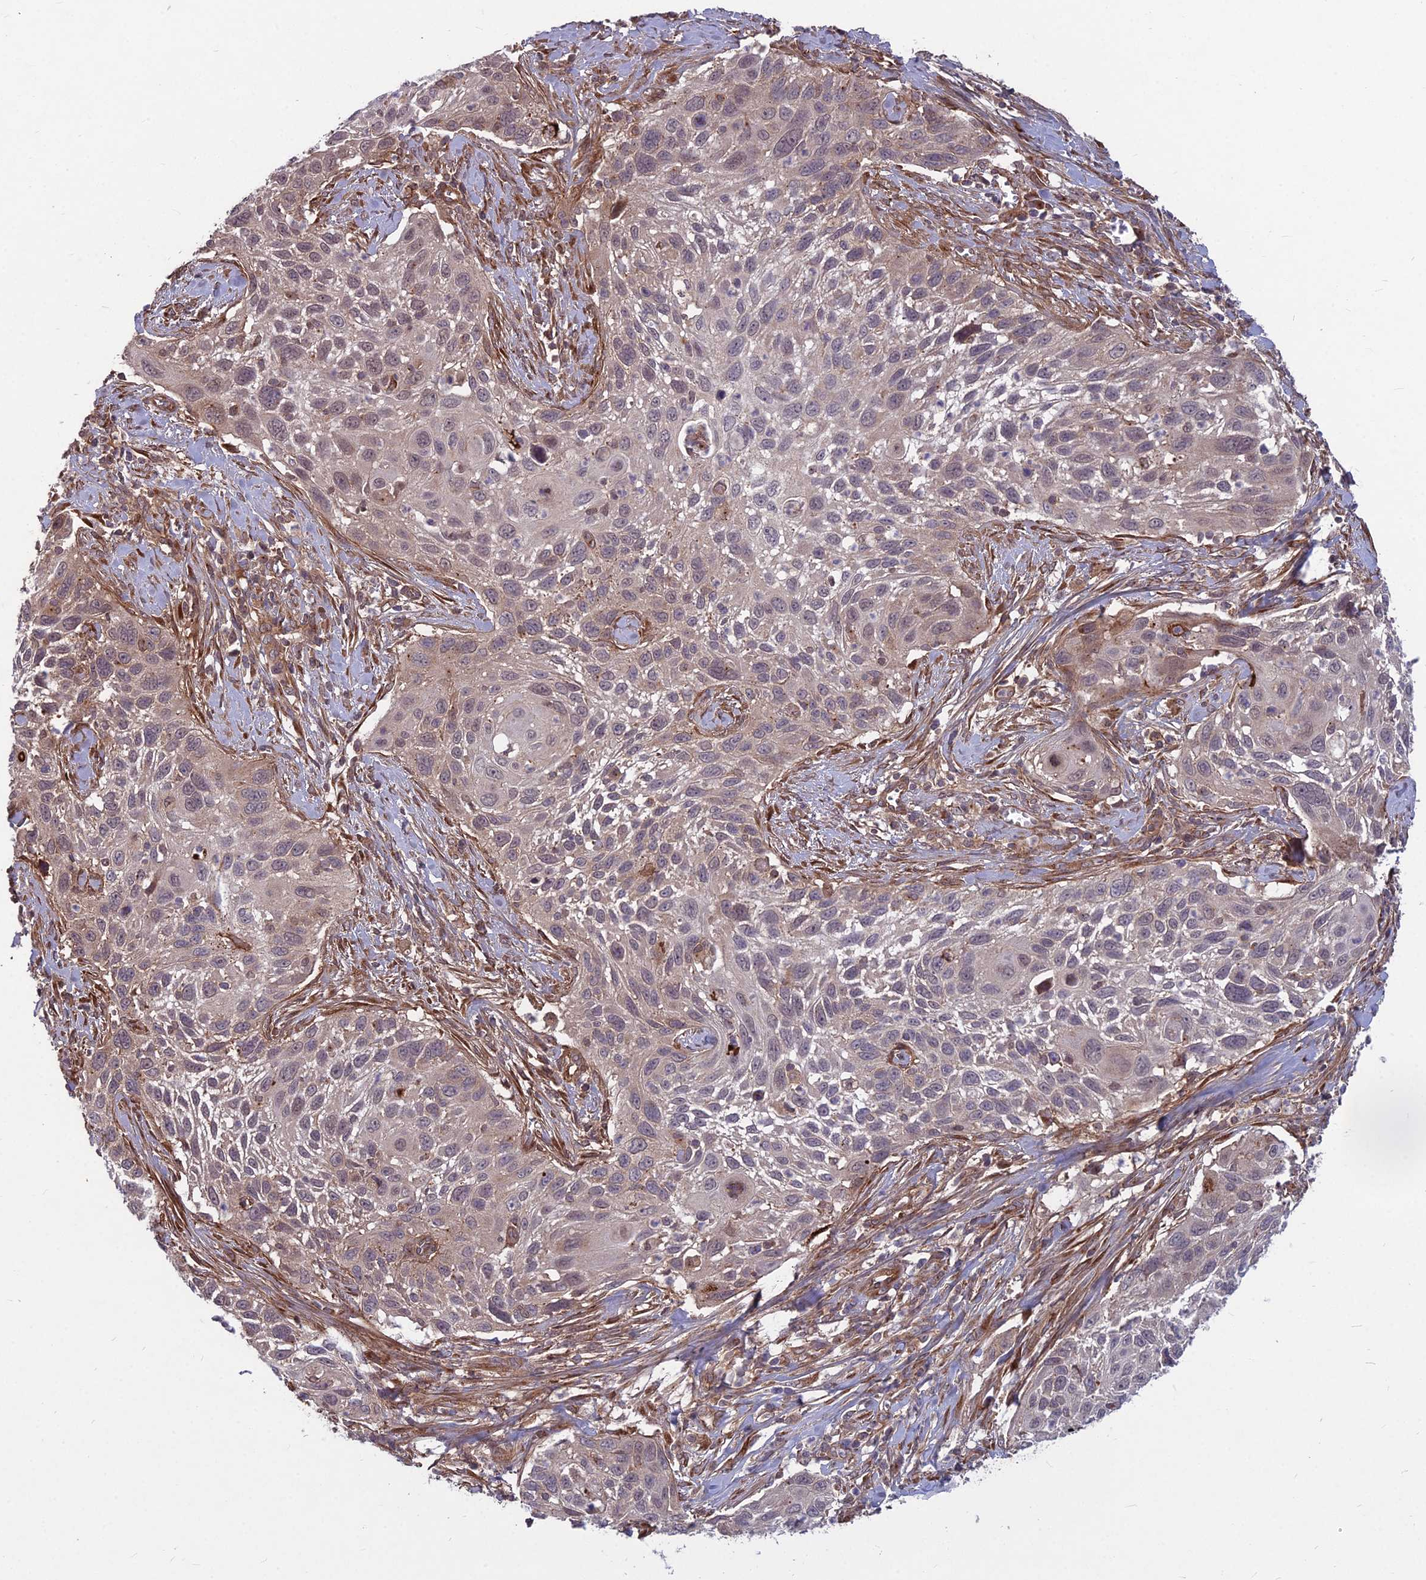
{"staining": {"intensity": "weak", "quantity": "<25%", "location": "cytoplasmic/membranous"}, "tissue": "cervical cancer", "cell_type": "Tumor cells", "image_type": "cancer", "snomed": [{"axis": "morphology", "description": "Squamous cell carcinoma, NOS"}, {"axis": "topography", "description": "Cervix"}], "caption": "The micrograph shows no staining of tumor cells in squamous cell carcinoma (cervical). (Brightfield microscopy of DAB IHC at high magnification).", "gene": "MFSD8", "patient": {"sex": "female", "age": 70}}